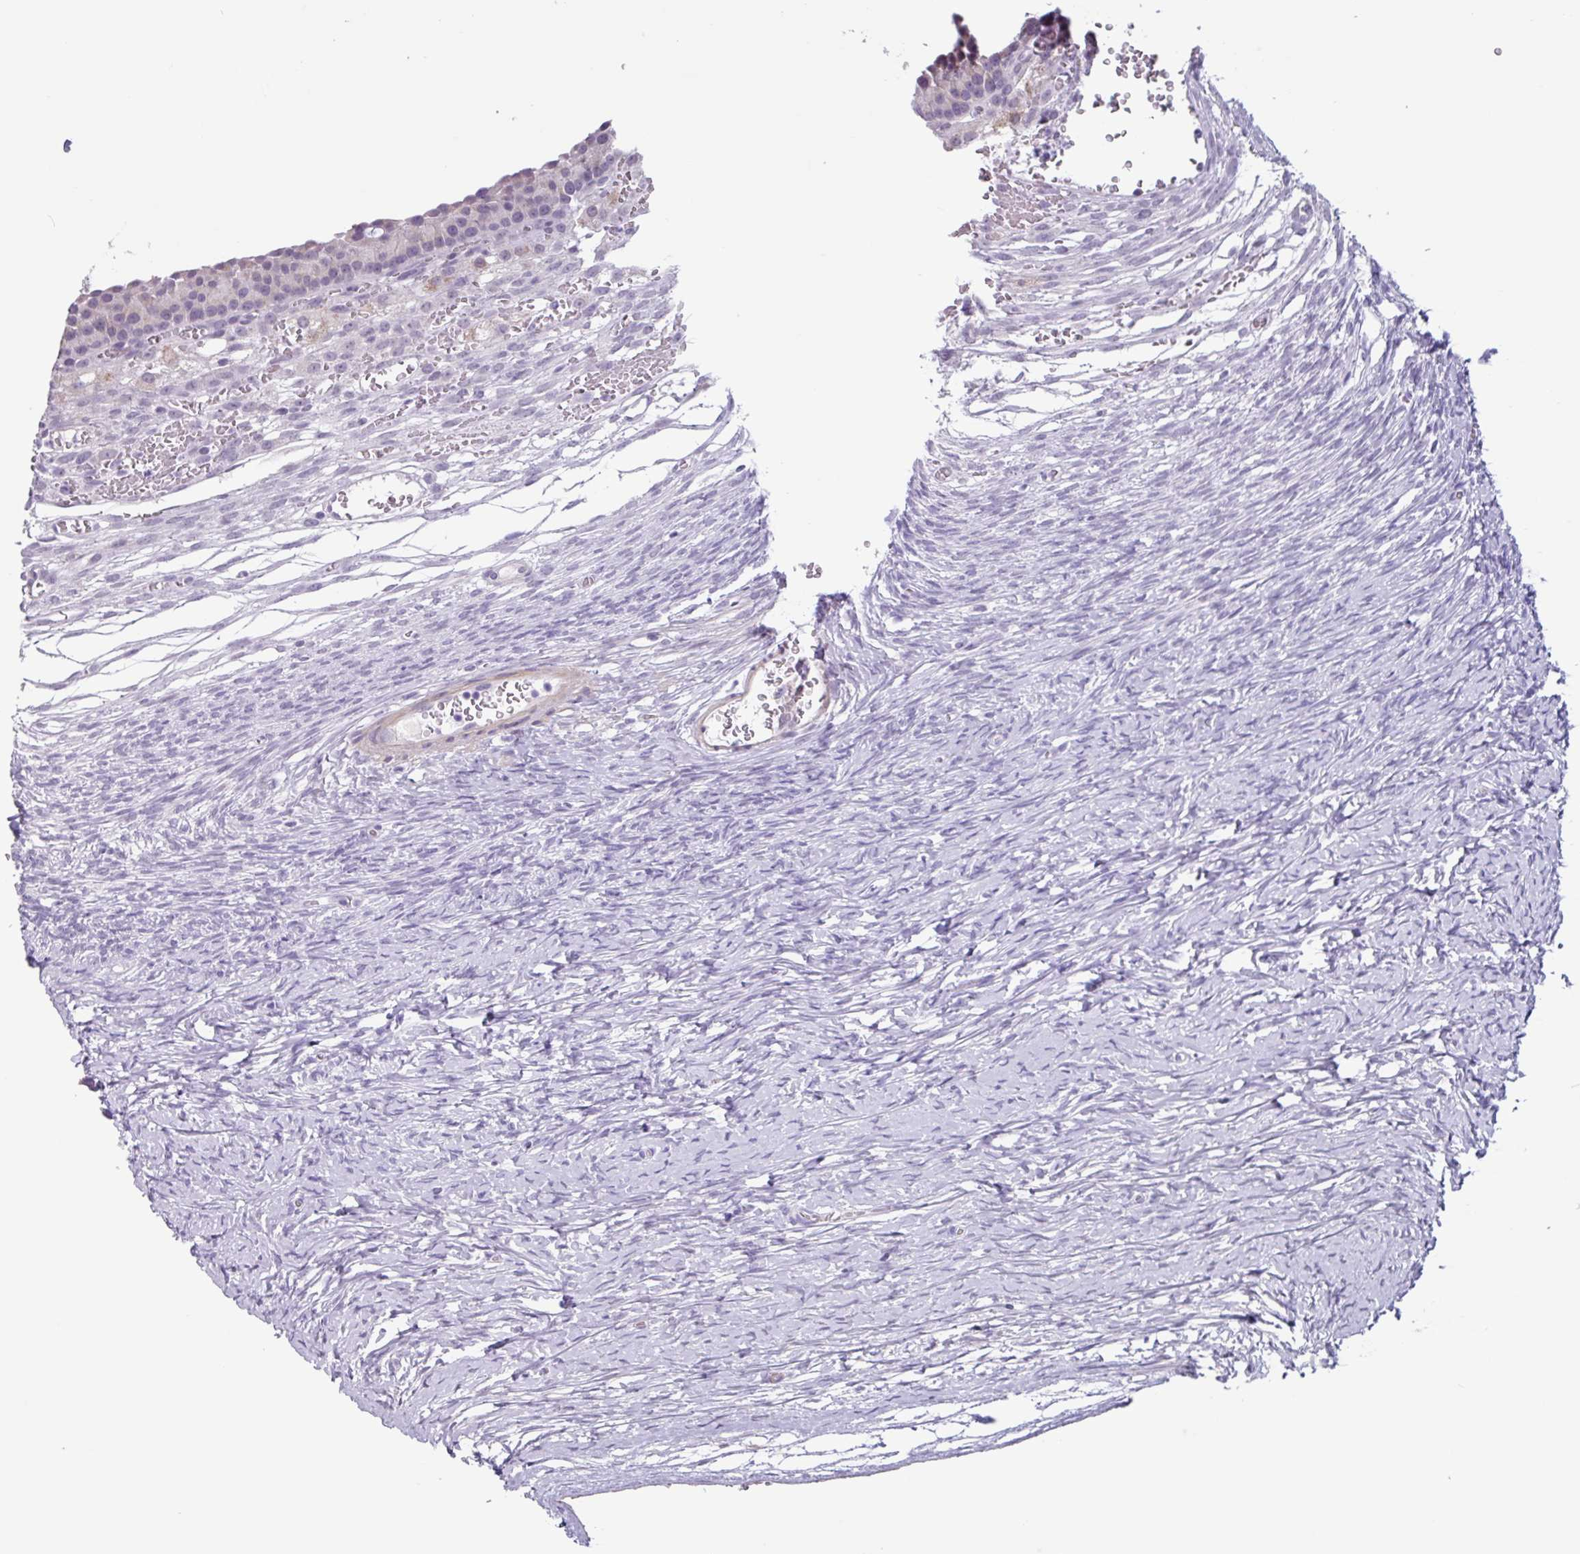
{"staining": {"intensity": "negative", "quantity": "none", "location": "none"}, "tissue": "ovary", "cell_type": "Ovarian stroma cells", "image_type": "normal", "snomed": [{"axis": "morphology", "description": "Normal tissue, NOS"}, {"axis": "topography", "description": "Ovary"}], "caption": "Immunohistochemistry (IHC) histopathology image of normal ovary: ovary stained with DAB (3,3'-diaminobenzidine) shows no significant protein expression in ovarian stroma cells.", "gene": "OTX1", "patient": {"sex": "female", "age": 39}}